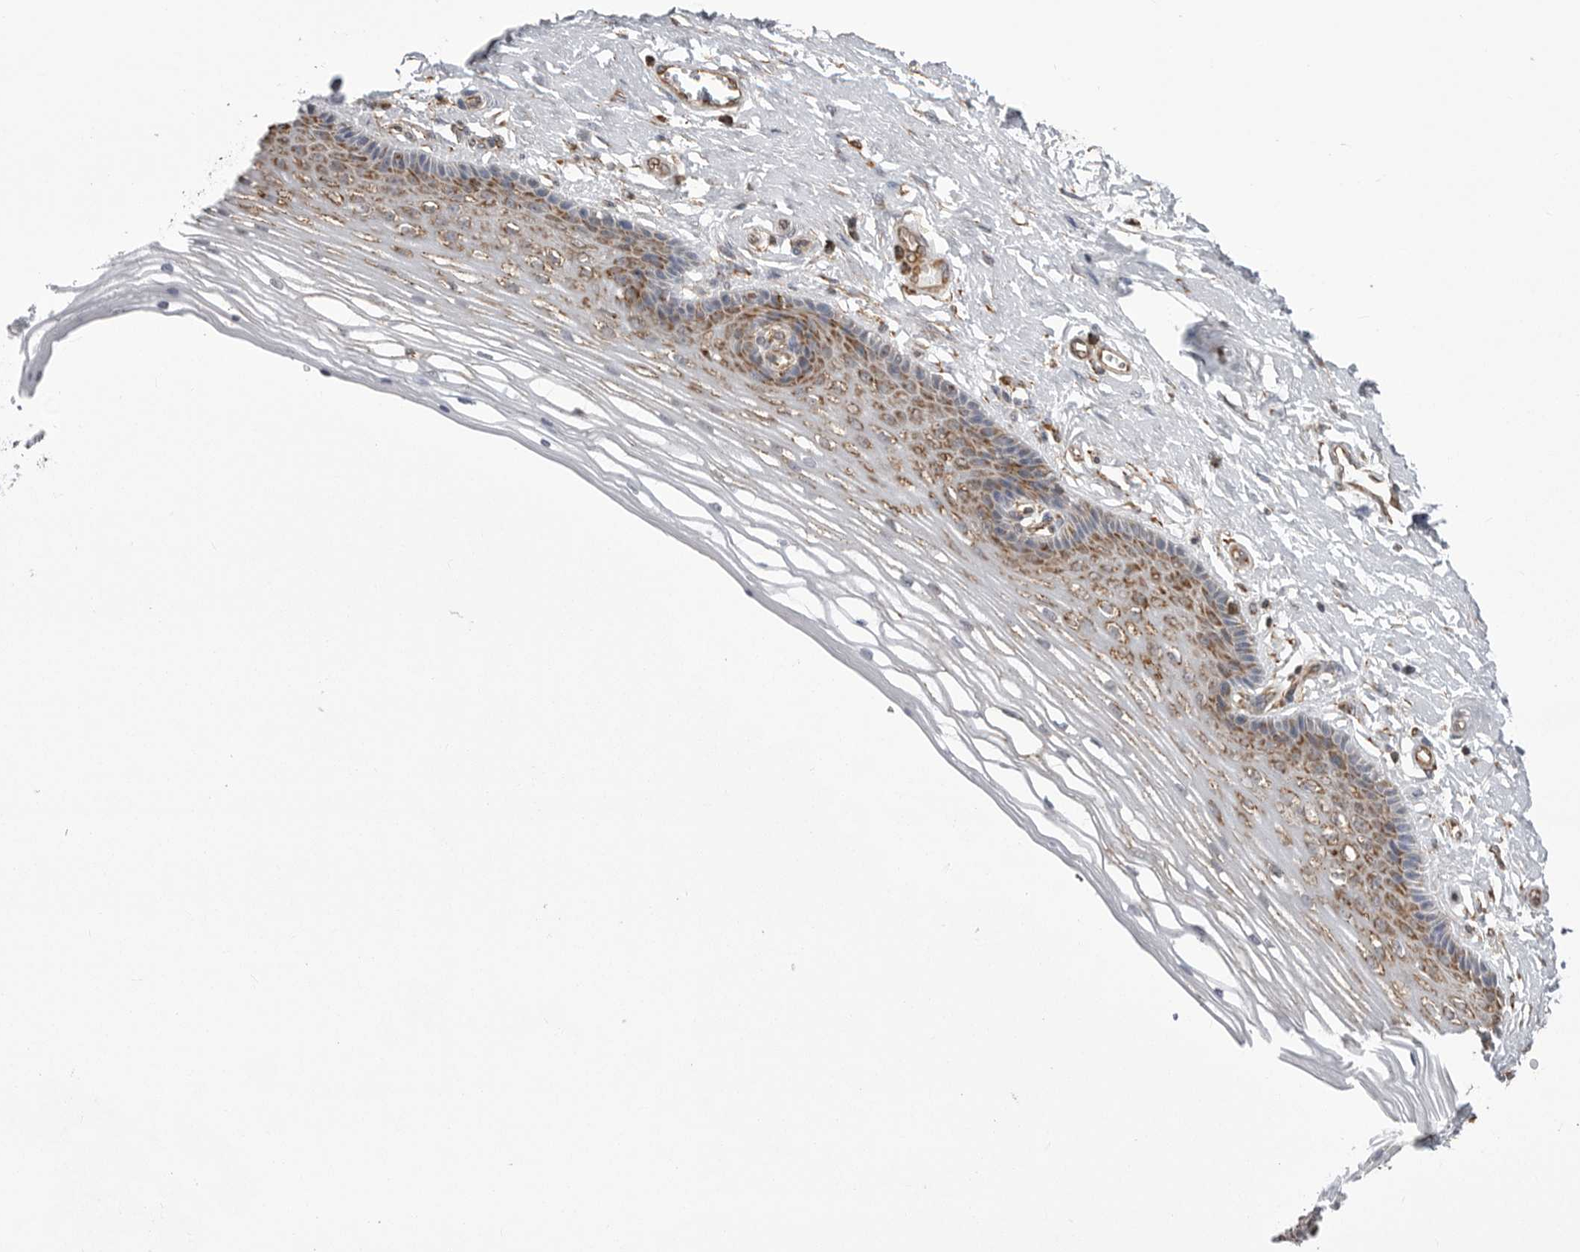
{"staining": {"intensity": "moderate", "quantity": "25%-75%", "location": "cytoplasmic/membranous"}, "tissue": "vagina", "cell_type": "Squamous epithelial cells", "image_type": "normal", "snomed": [{"axis": "morphology", "description": "Normal tissue, NOS"}, {"axis": "topography", "description": "Vagina"}], "caption": "A high-resolution photomicrograph shows immunohistochemistry staining of unremarkable vagina, which reveals moderate cytoplasmic/membranous staining in approximately 25%-75% of squamous epithelial cells.", "gene": "FH", "patient": {"sex": "female", "age": 46}}